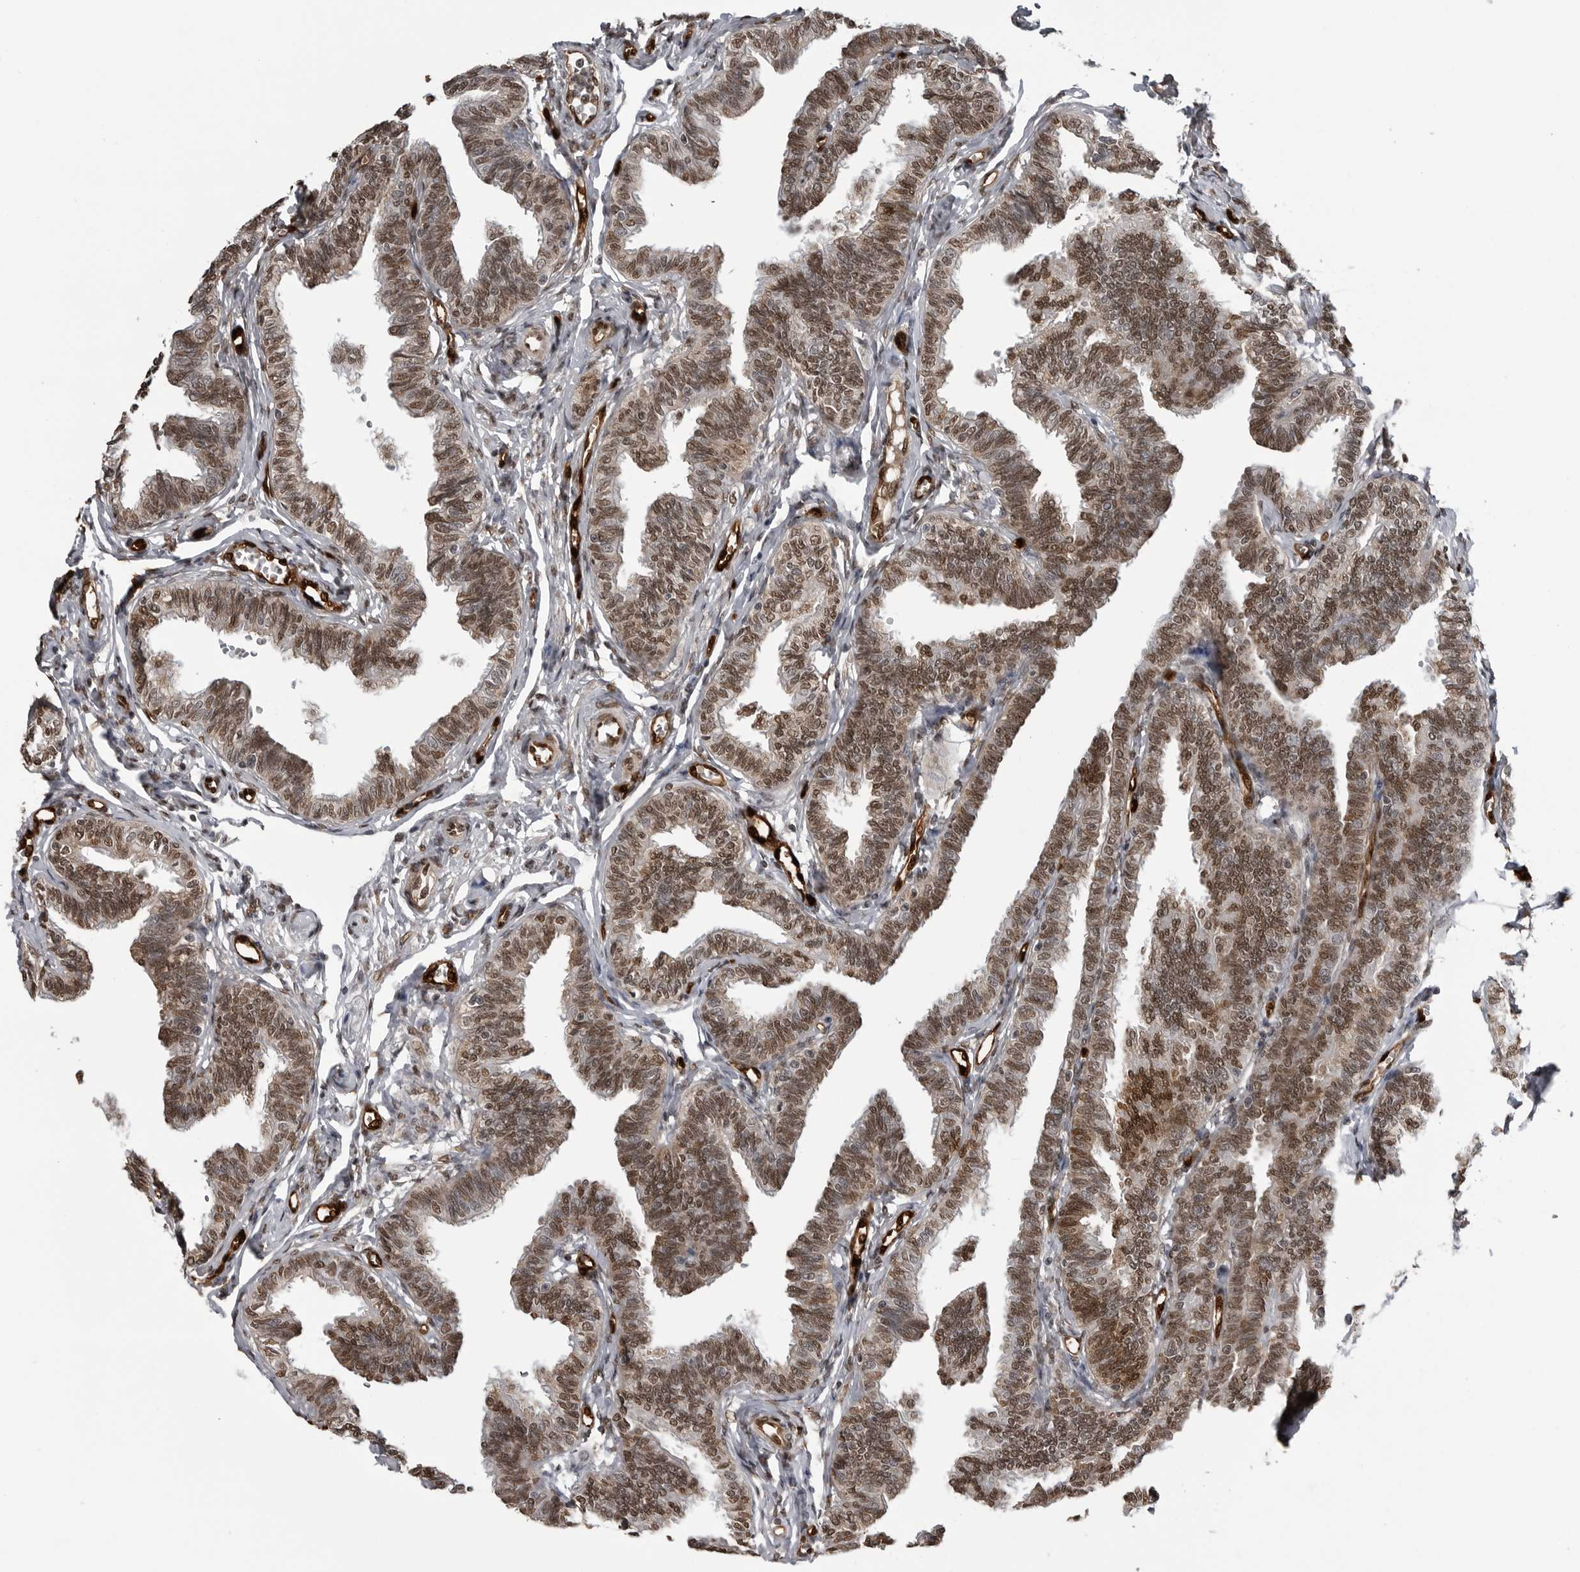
{"staining": {"intensity": "moderate", "quantity": ">75%", "location": "cytoplasmic/membranous,nuclear"}, "tissue": "fallopian tube", "cell_type": "Glandular cells", "image_type": "normal", "snomed": [{"axis": "morphology", "description": "Normal tissue, NOS"}, {"axis": "topography", "description": "Fallopian tube"}, {"axis": "topography", "description": "Ovary"}], "caption": "A micrograph of fallopian tube stained for a protein demonstrates moderate cytoplasmic/membranous,nuclear brown staining in glandular cells. (Stains: DAB in brown, nuclei in blue, Microscopy: brightfield microscopy at high magnification).", "gene": "SMAD2", "patient": {"sex": "female", "age": 23}}